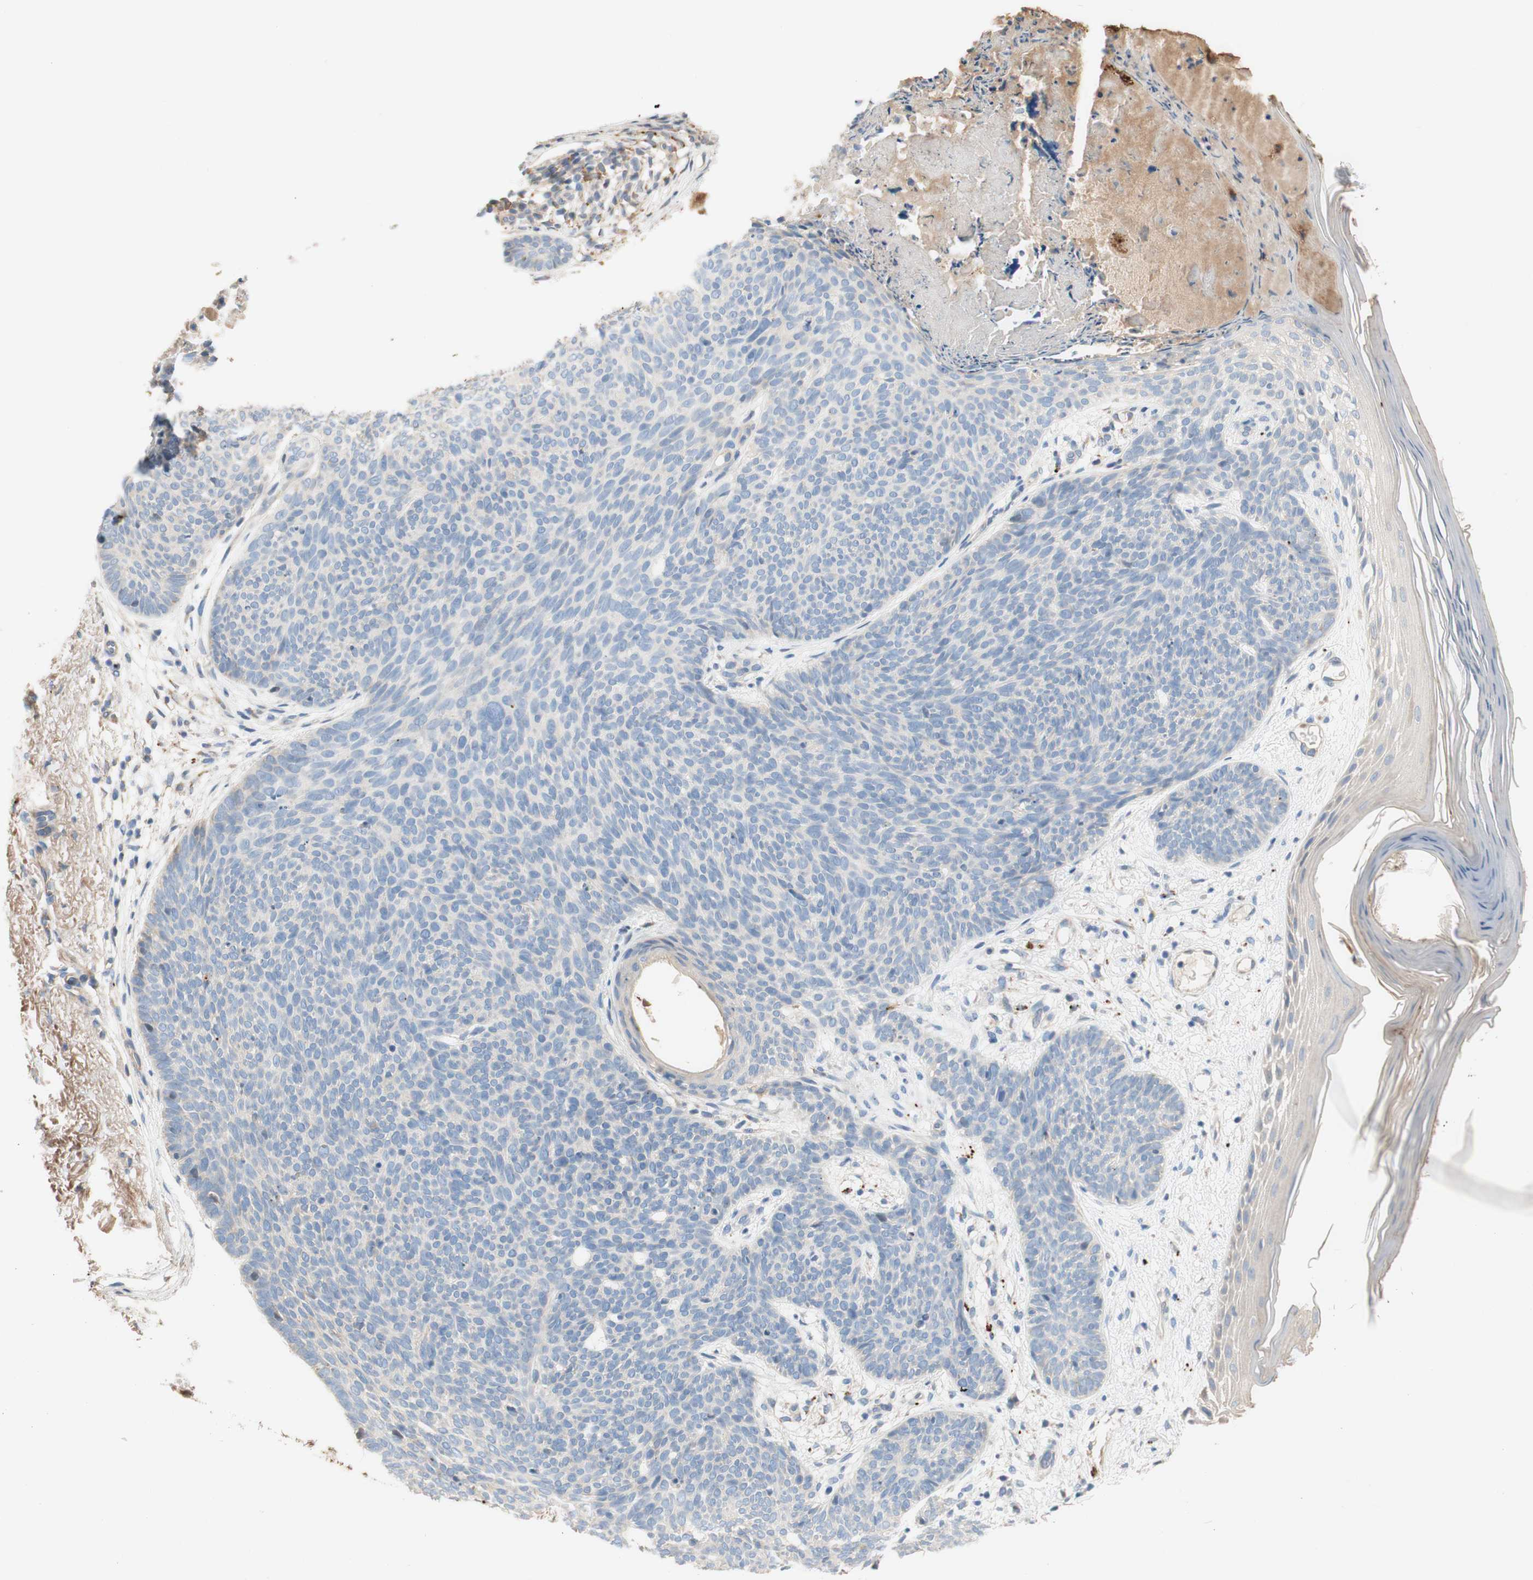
{"staining": {"intensity": "negative", "quantity": "none", "location": "none"}, "tissue": "skin cancer", "cell_type": "Tumor cells", "image_type": "cancer", "snomed": [{"axis": "morphology", "description": "Normal tissue, NOS"}, {"axis": "morphology", "description": "Basal cell carcinoma"}, {"axis": "topography", "description": "Skin"}], "caption": "Tumor cells are negative for brown protein staining in basal cell carcinoma (skin).", "gene": "PTPN21", "patient": {"sex": "female", "age": 70}}